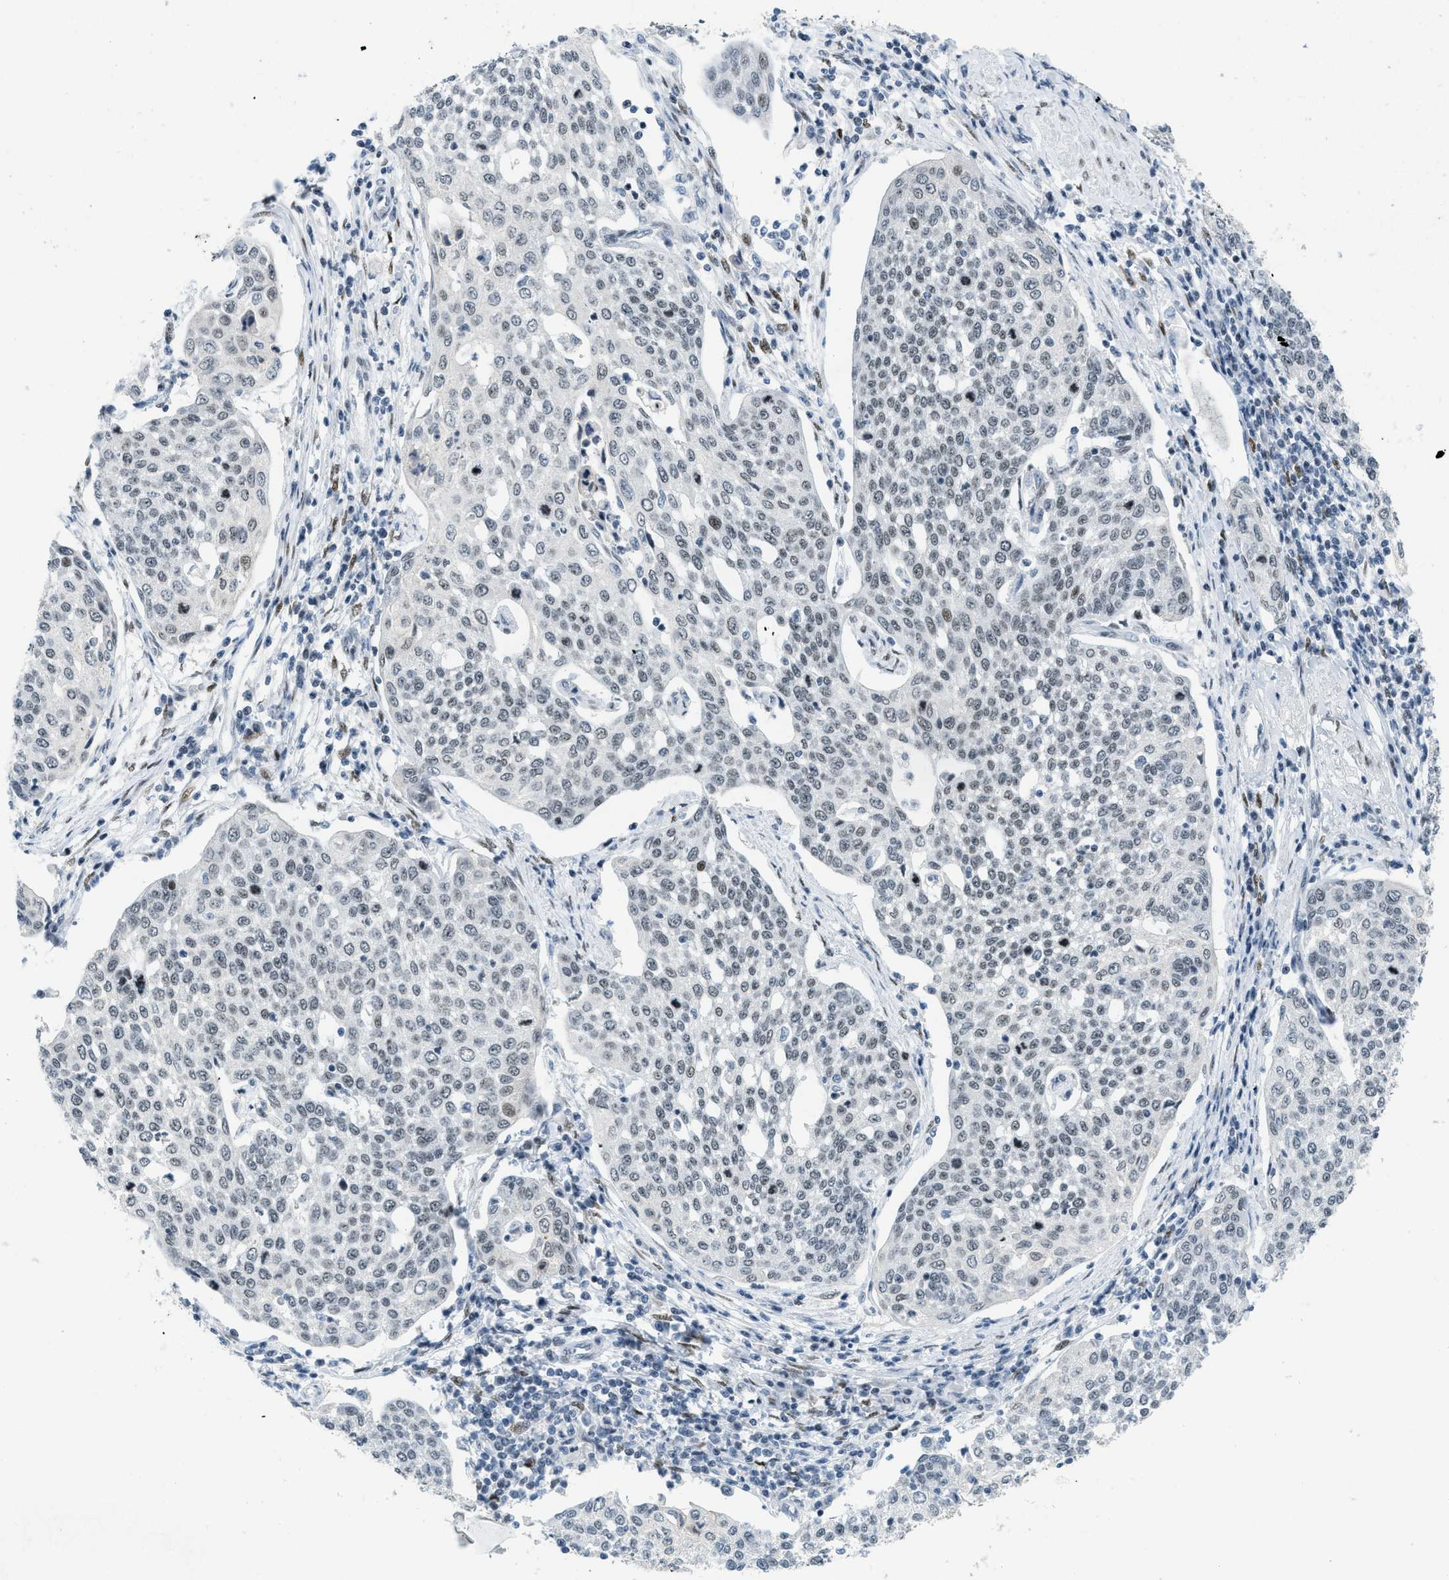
{"staining": {"intensity": "weak", "quantity": "25%-75%", "location": "nuclear"}, "tissue": "cervical cancer", "cell_type": "Tumor cells", "image_type": "cancer", "snomed": [{"axis": "morphology", "description": "Squamous cell carcinoma, NOS"}, {"axis": "topography", "description": "Cervix"}], "caption": "Tumor cells show low levels of weak nuclear positivity in approximately 25%-75% of cells in cervical cancer (squamous cell carcinoma). (brown staining indicates protein expression, while blue staining denotes nuclei).", "gene": "PBX1", "patient": {"sex": "female", "age": 34}}